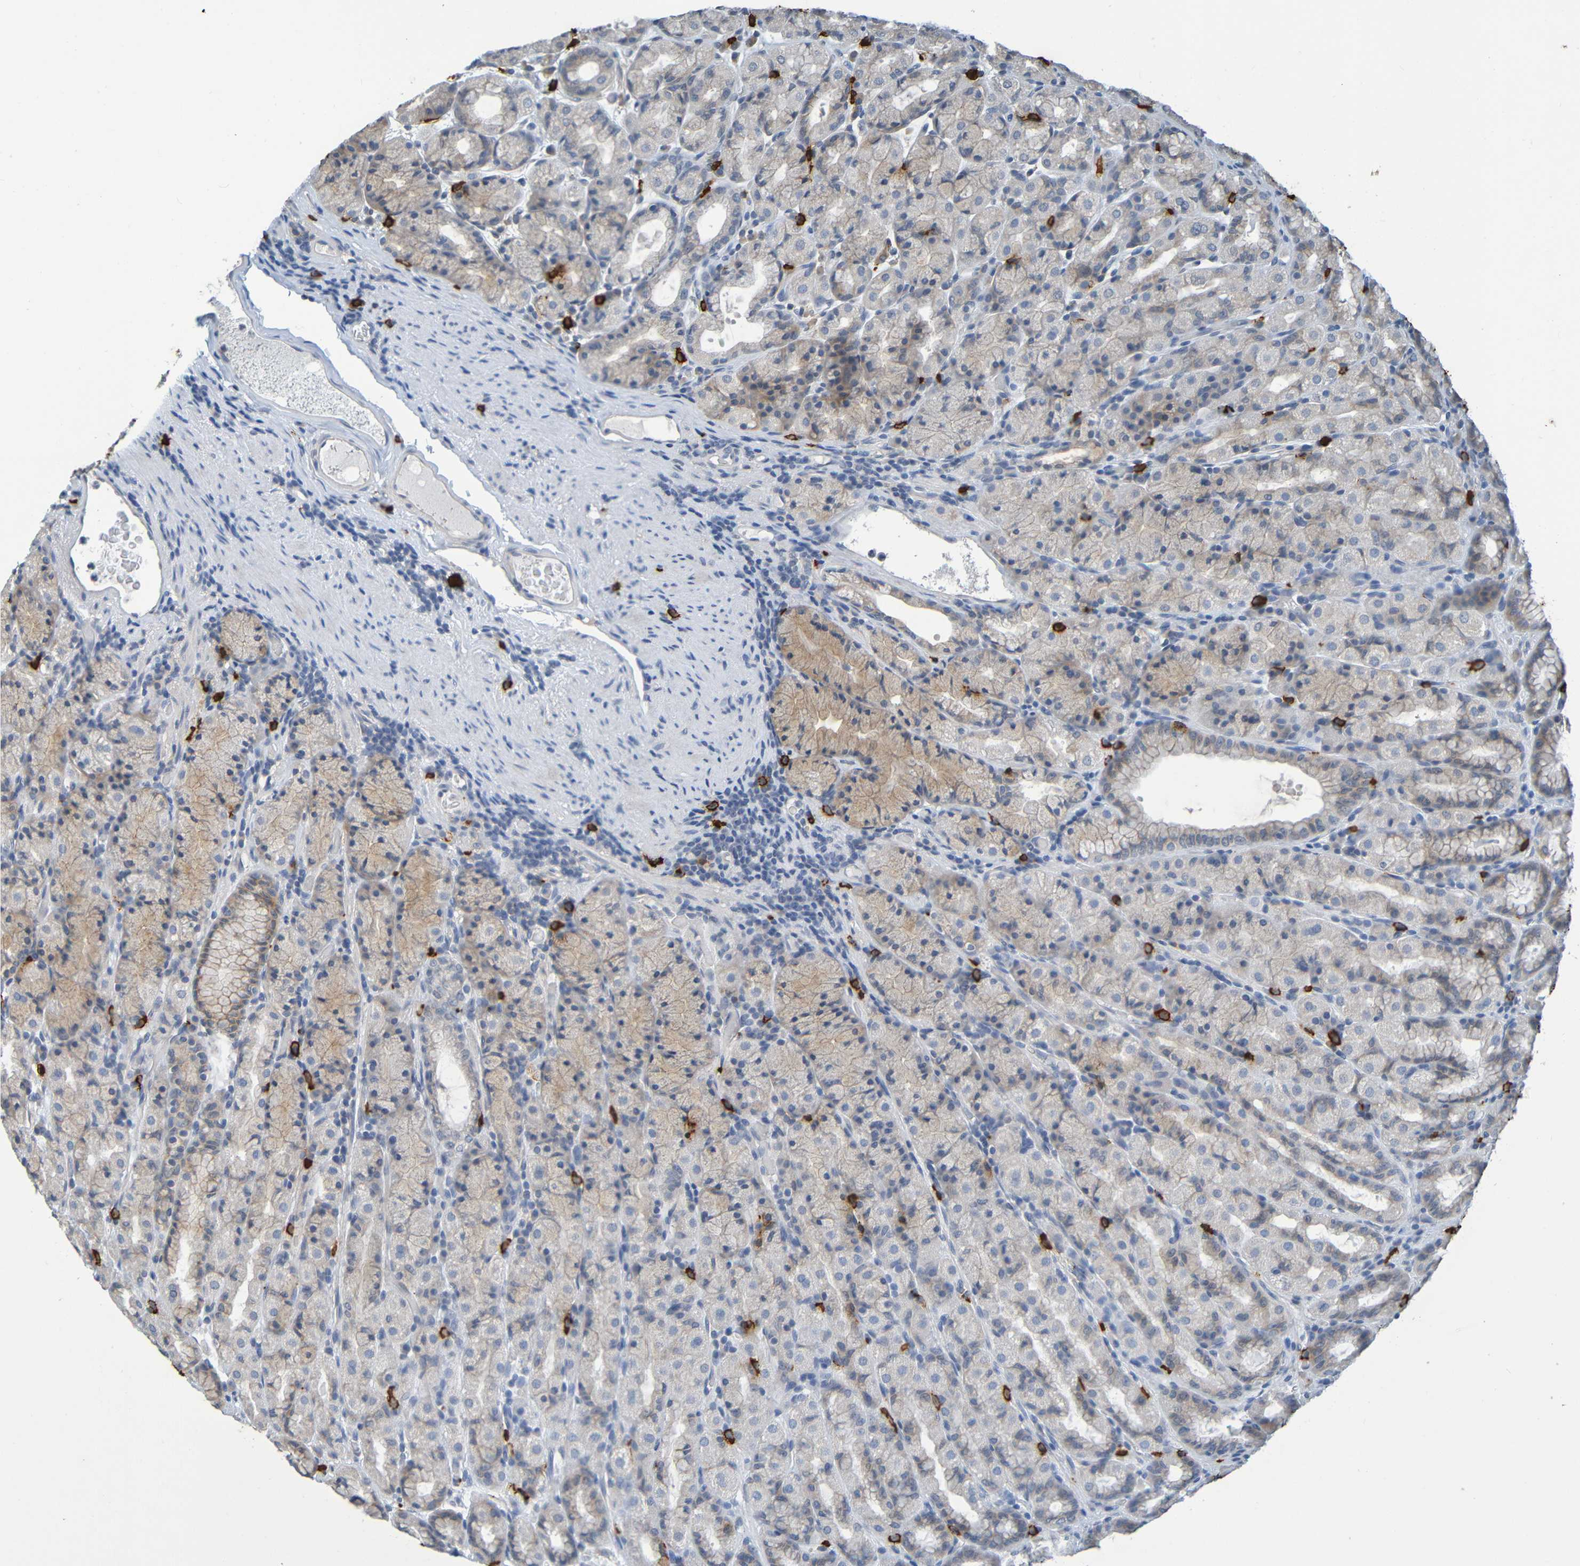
{"staining": {"intensity": "weak", "quantity": "<25%", "location": "cytoplasmic/membranous"}, "tissue": "stomach", "cell_type": "Glandular cells", "image_type": "normal", "snomed": [{"axis": "morphology", "description": "Normal tissue, NOS"}, {"axis": "topography", "description": "Stomach, upper"}], "caption": "Image shows no protein staining in glandular cells of benign stomach. (Stains: DAB immunohistochemistry (IHC) with hematoxylin counter stain, Microscopy: brightfield microscopy at high magnification).", "gene": "C3AR1", "patient": {"sex": "male", "age": 68}}